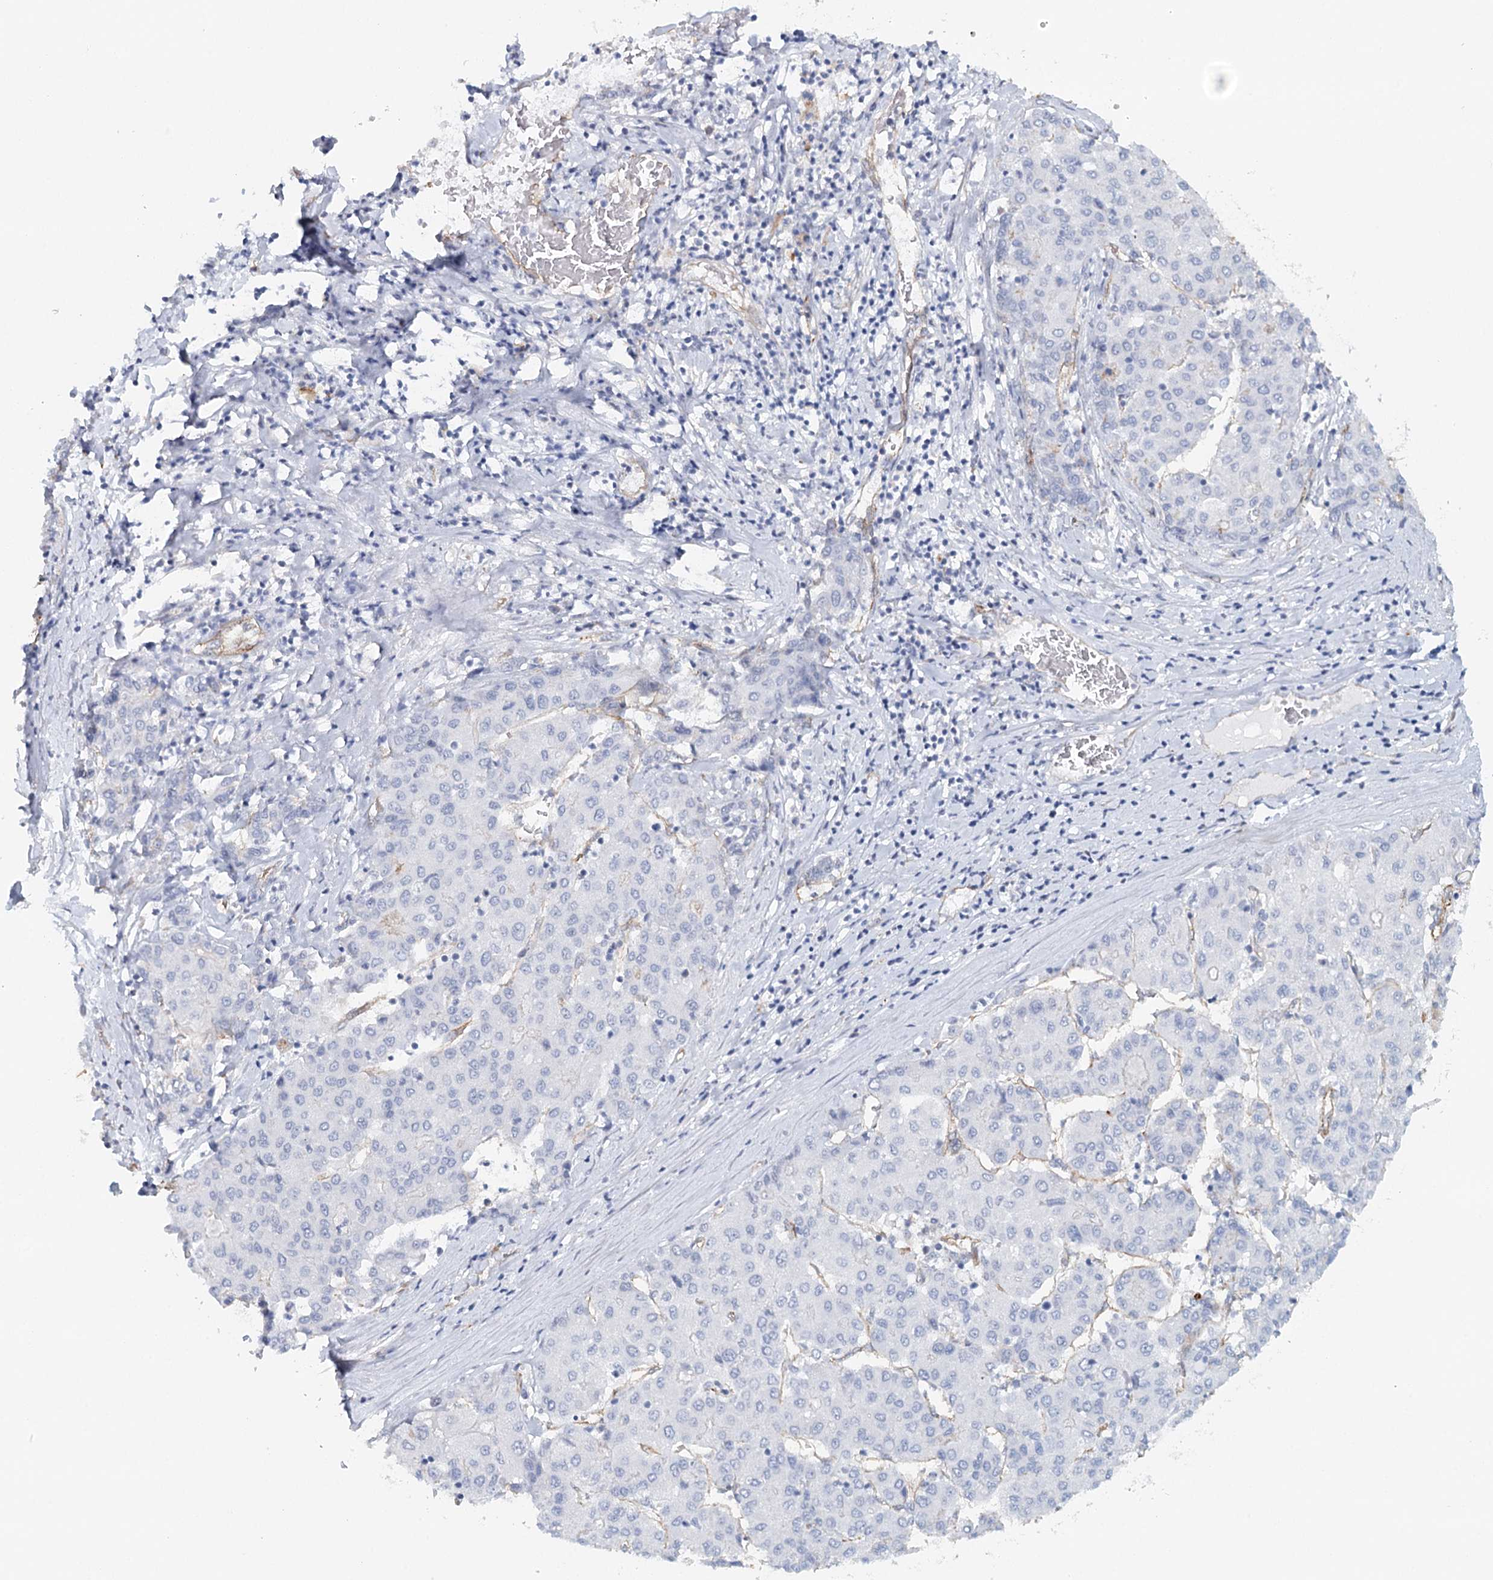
{"staining": {"intensity": "negative", "quantity": "none", "location": "none"}, "tissue": "liver cancer", "cell_type": "Tumor cells", "image_type": "cancer", "snomed": [{"axis": "morphology", "description": "Carcinoma, Hepatocellular, NOS"}, {"axis": "topography", "description": "Liver"}], "caption": "Tumor cells show no significant protein staining in hepatocellular carcinoma (liver).", "gene": "SYNPO", "patient": {"sex": "male", "age": 65}}